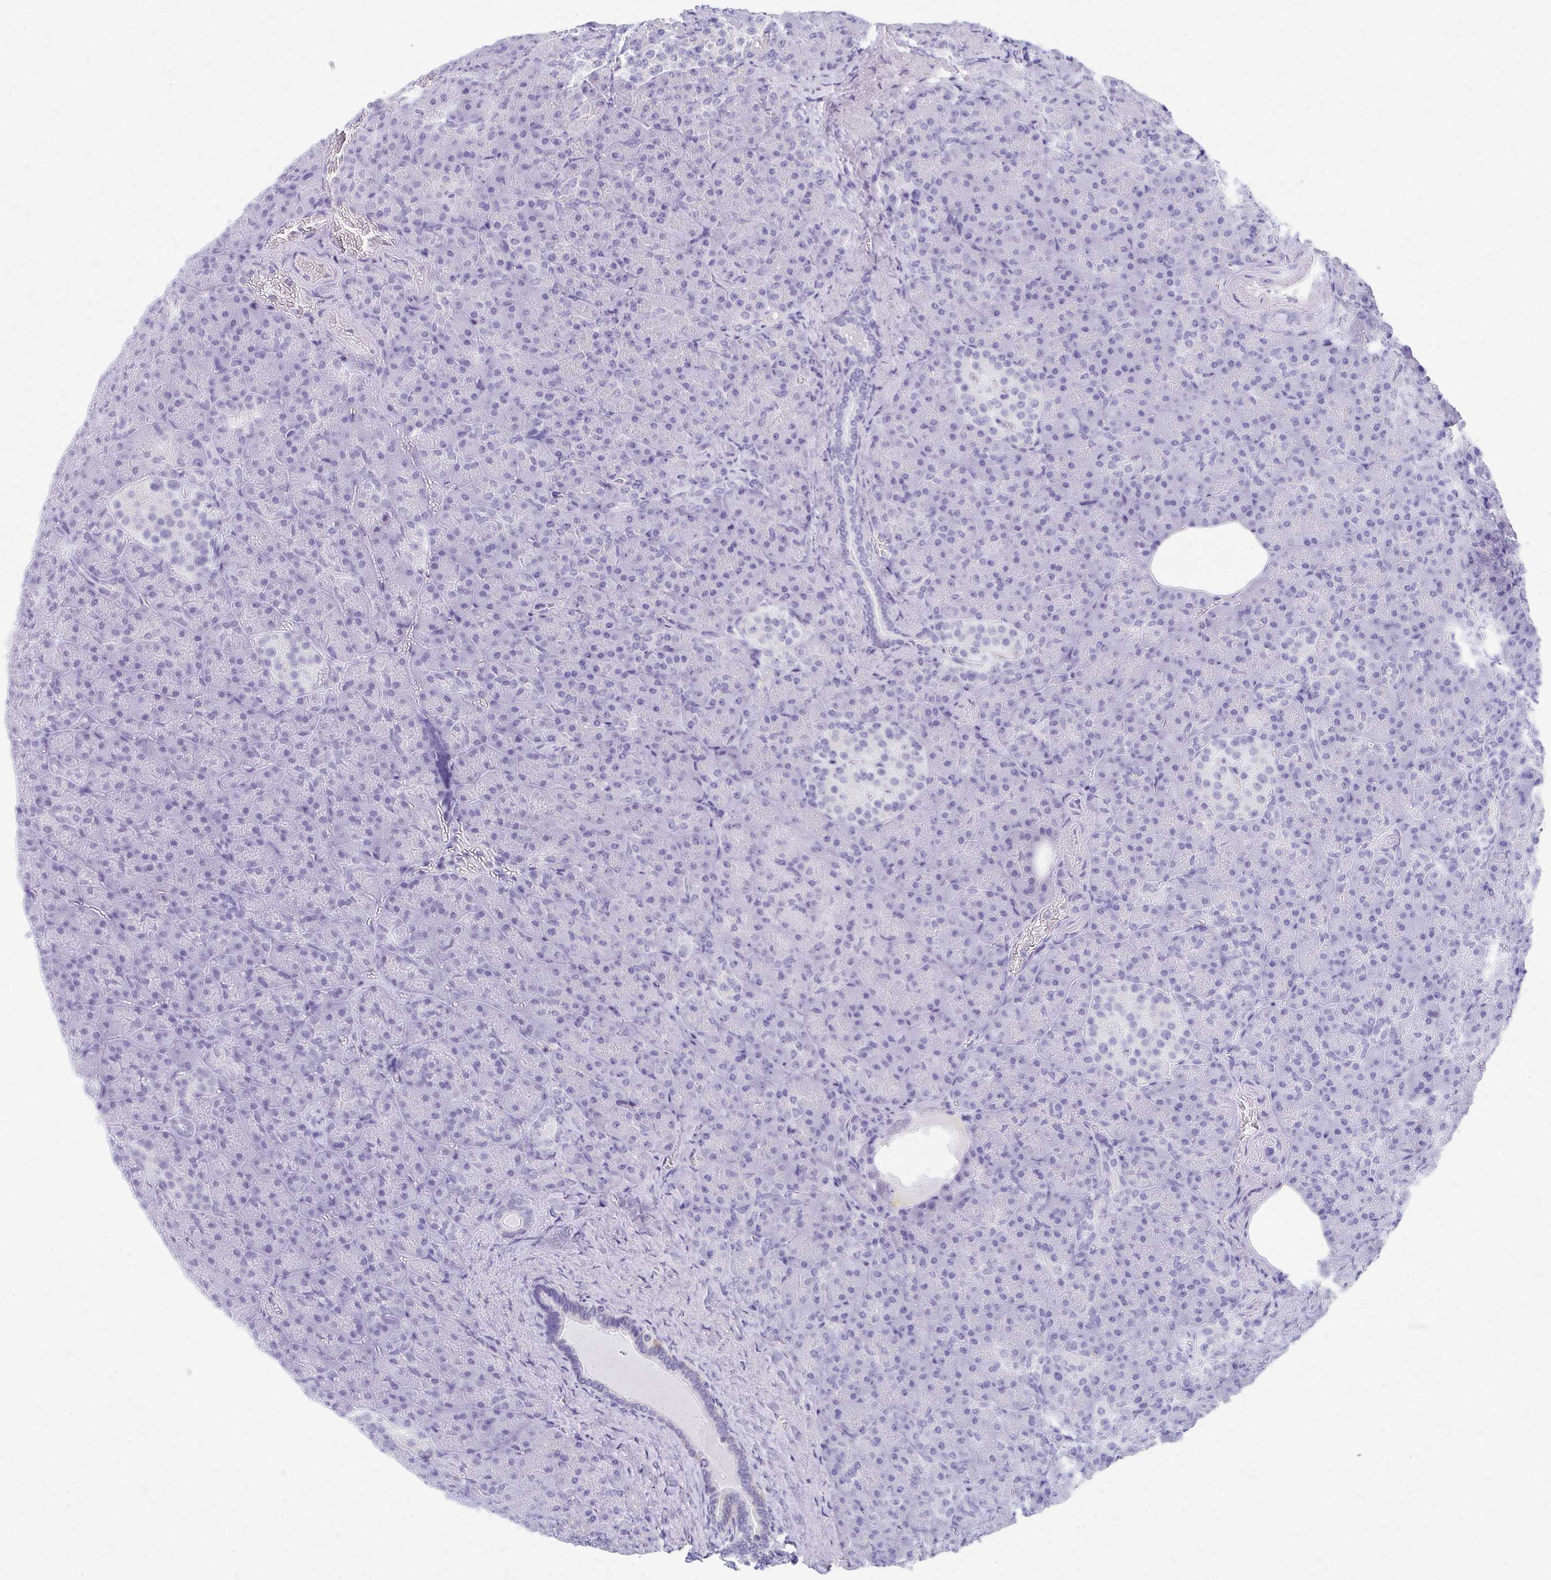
{"staining": {"intensity": "weak", "quantity": "<25%", "location": "cytoplasmic/membranous"}, "tissue": "pancreas", "cell_type": "Exocrine glandular cells", "image_type": "normal", "snomed": [{"axis": "morphology", "description": "Normal tissue, NOS"}, {"axis": "topography", "description": "Pancreas"}], "caption": "Exocrine glandular cells show no significant protein expression in normal pancreas. (Stains: DAB immunohistochemistry with hematoxylin counter stain, Microscopy: brightfield microscopy at high magnification).", "gene": "SEC14L3", "patient": {"sex": "female", "age": 74}}